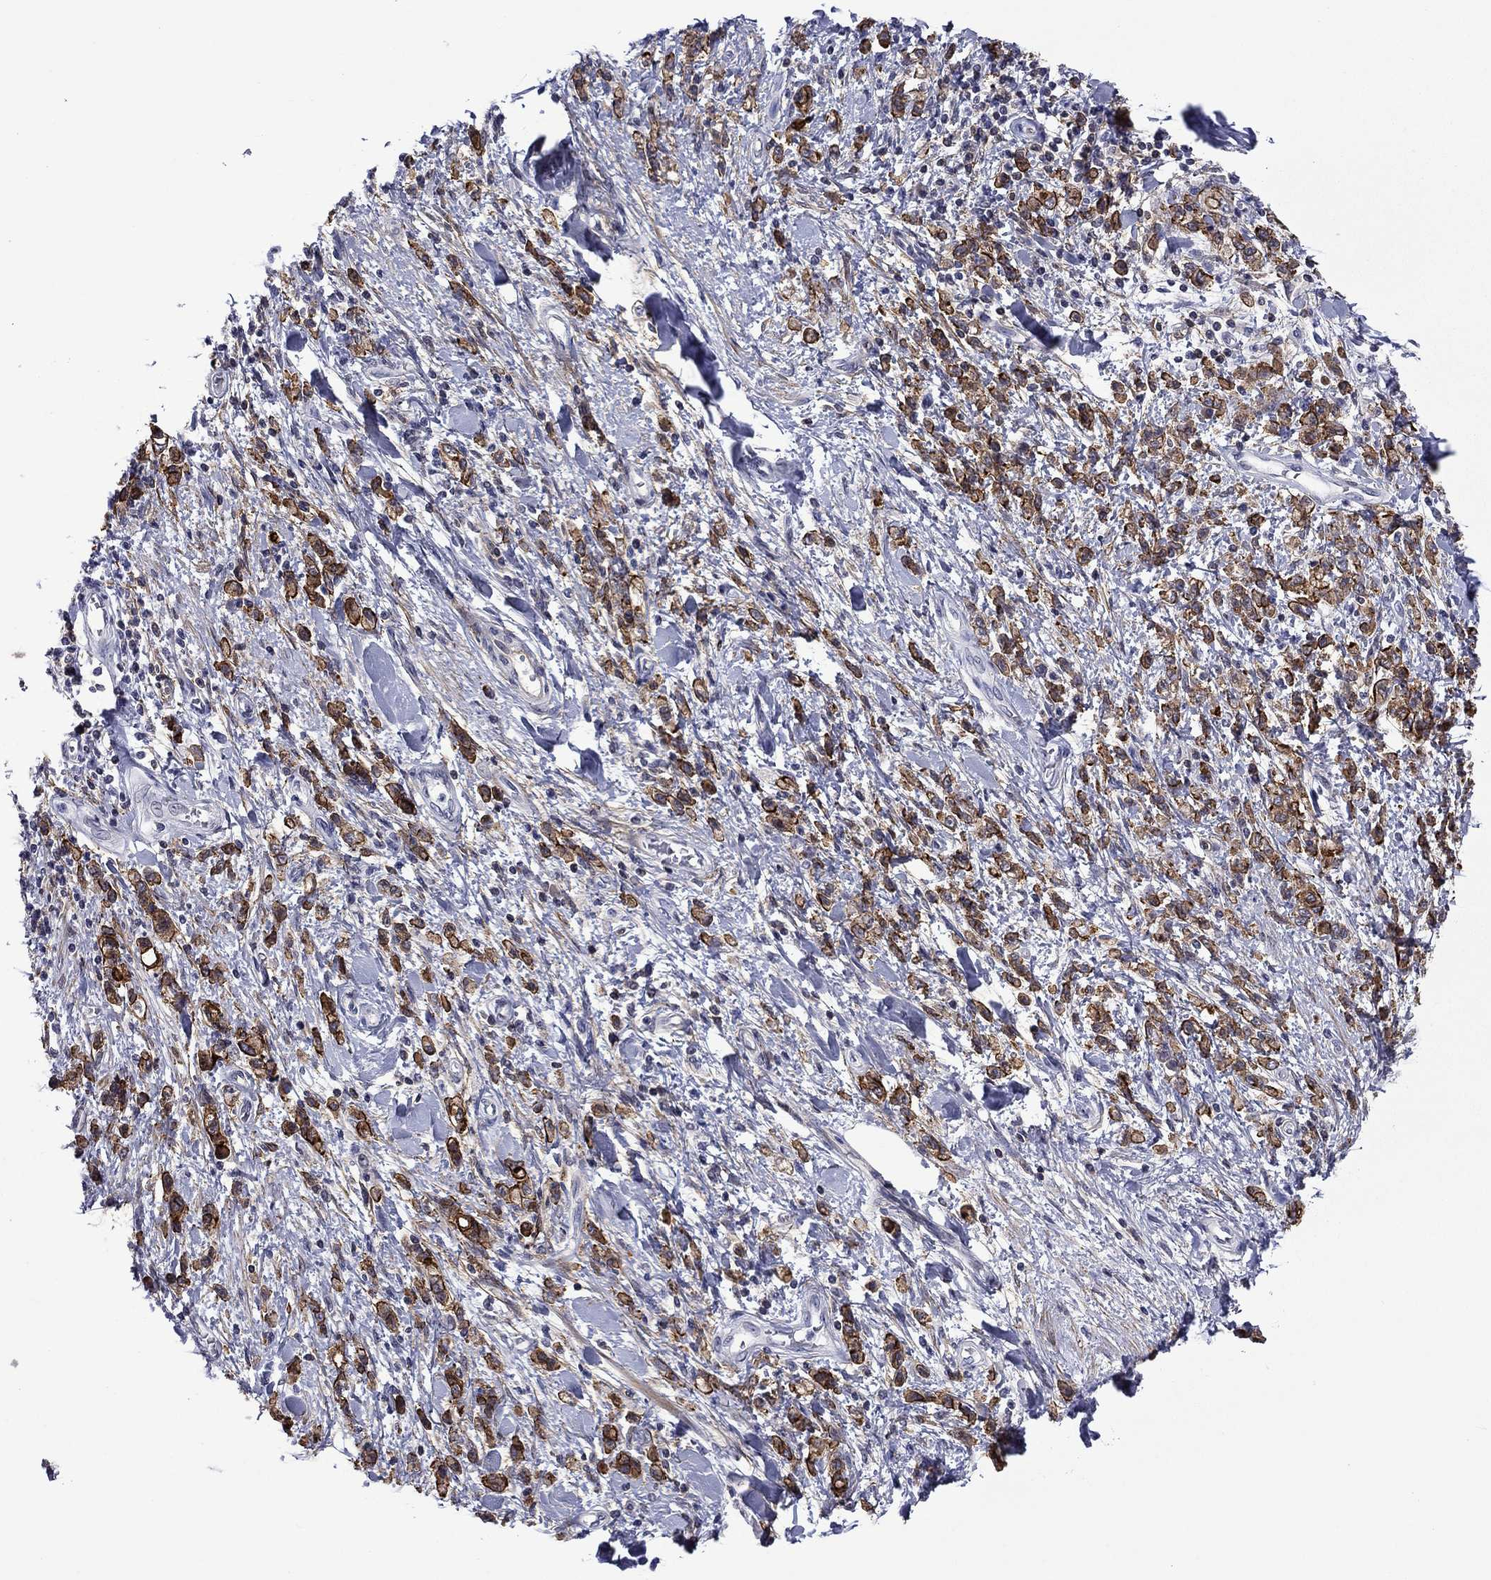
{"staining": {"intensity": "strong", "quantity": ">75%", "location": "cytoplasmic/membranous"}, "tissue": "stomach cancer", "cell_type": "Tumor cells", "image_type": "cancer", "snomed": [{"axis": "morphology", "description": "Adenocarcinoma, NOS"}, {"axis": "topography", "description": "Stomach"}], "caption": "Immunohistochemistry of adenocarcinoma (stomach) shows high levels of strong cytoplasmic/membranous staining in approximately >75% of tumor cells.", "gene": "LMO7", "patient": {"sex": "male", "age": 77}}